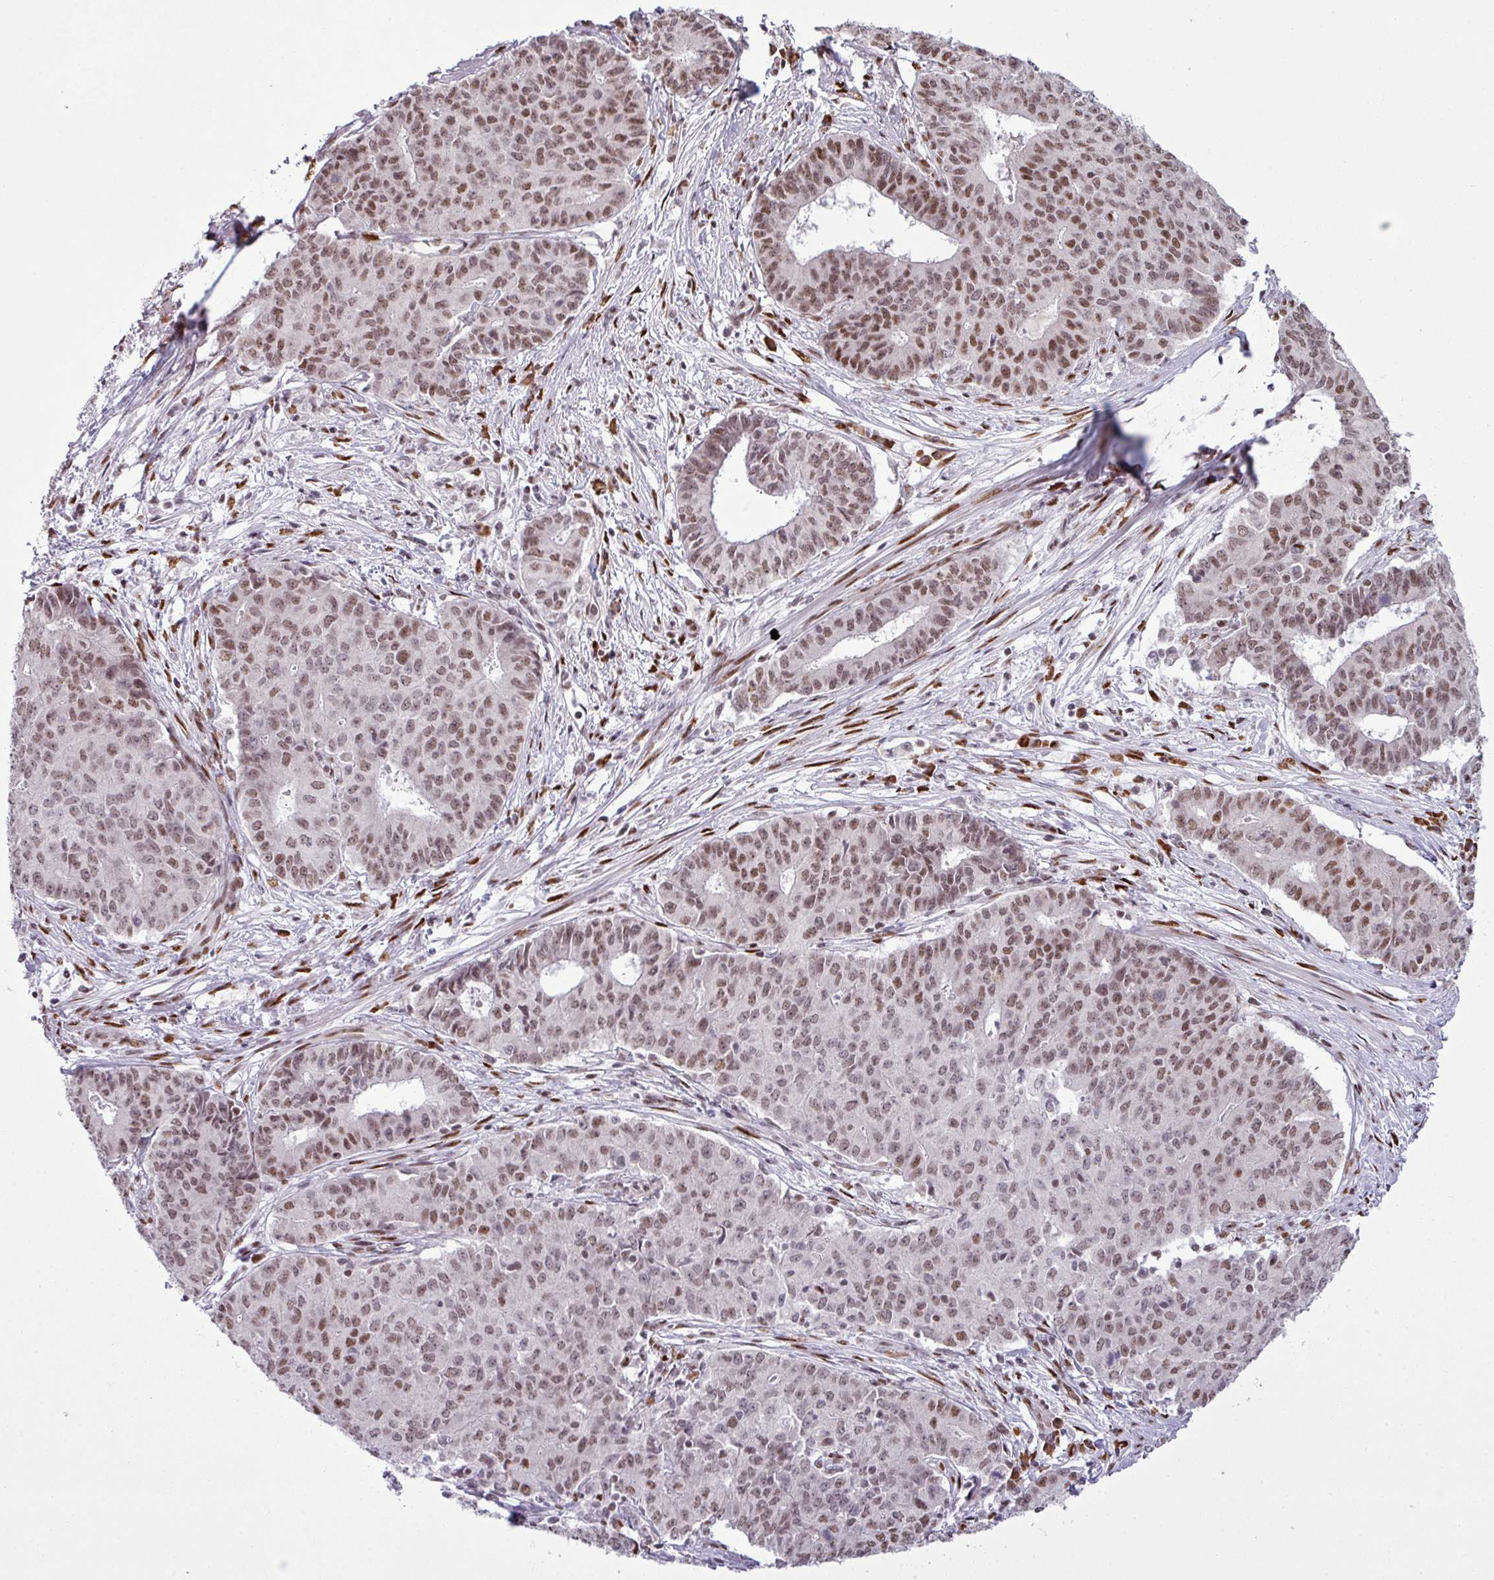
{"staining": {"intensity": "moderate", "quantity": ">75%", "location": "nuclear"}, "tissue": "endometrial cancer", "cell_type": "Tumor cells", "image_type": "cancer", "snomed": [{"axis": "morphology", "description": "Adenocarcinoma, NOS"}, {"axis": "topography", "description": "Endometrium"}], "caption": "Tumor cells show medium levels of moderate nuclear positivity in approximately >75% of cells in human adenocarcinoma (endometrial).", "gene": "PRDM5", "patient": {"sex": "female", "age": 59}}